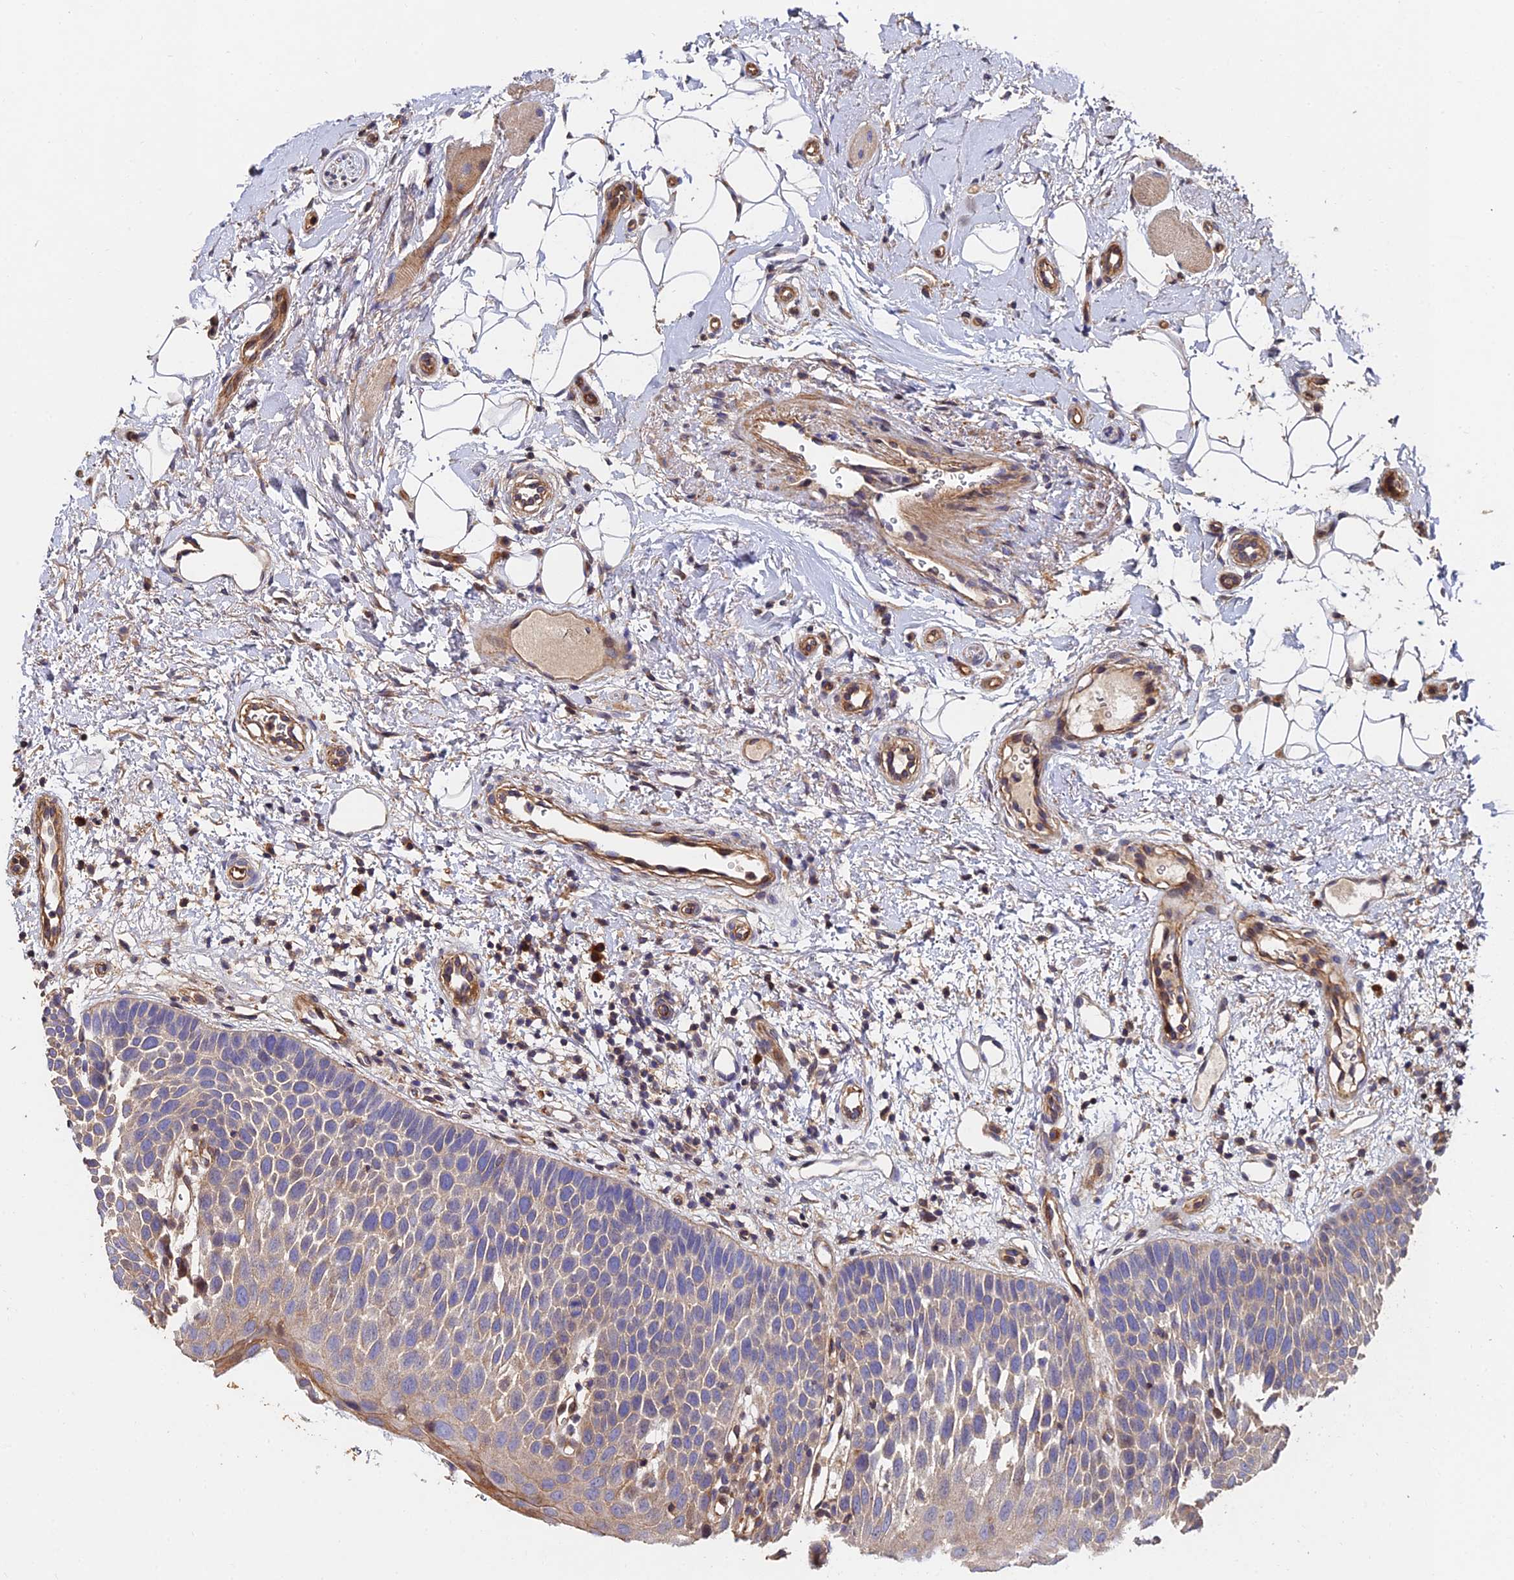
{"staining": {"intensity": "moderate", "quantity": "25%-75%", "location": "cytoplasmic/membranous"}, "tissue": "oral mucosa", "cell_type": "Squamous epithelial cells", "image_type": "normal", "snomed": [{"axis": "morphology", "description": "No evidence of malignacy"}, {"axis": "topography", "description": "Oral tissue"}, {"axis": "topography", "description": "Head-Neck"}], "caption": "Oral mucosa stained for a protein (brown) demonstrates moderate cytoplasmic/membranous positive positivity in approximately 25%-75% of squamous epithelial cells.", "gene": "EXT1", "patient": {"sex": "male", "age": 68}}